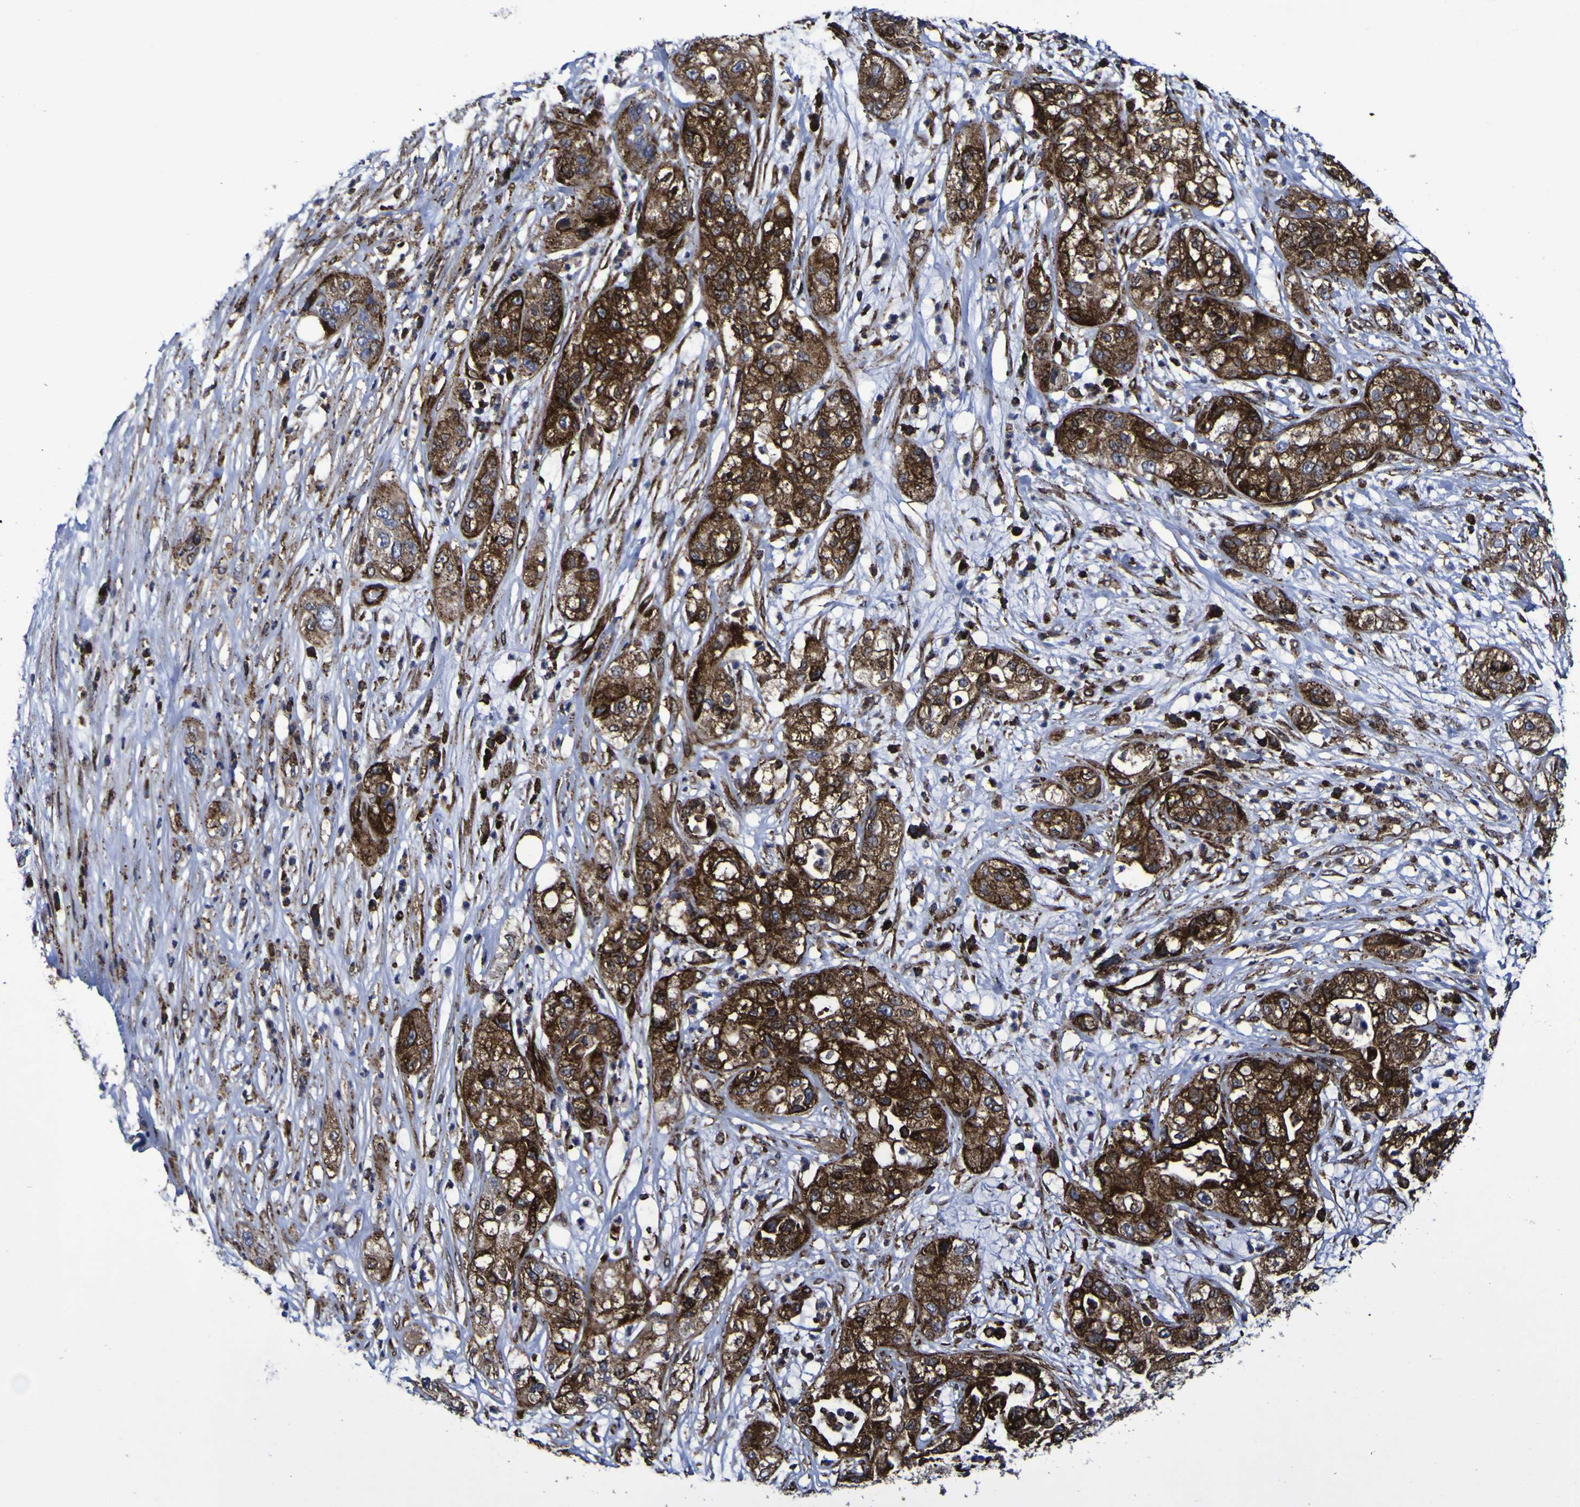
{"staining": {"intensity": "strong", "quantity": ">75%", "location": "cytoplasmic/membranous,nuclear"}, "tissue": "pancreatic cancer", "cell_type": "Tumor cells", "image_type": "cancer", "snomed": [{"axis": "morphology", "description": "Adenocarcinoma, NOS"}, {"axis": "topography", "description": "Pancreas"}], "caption": "Protein expression analysis of adenocarcinoma (pancreatic) demonstrates strong cytoplasmic/membranous and nuclear positivity in approximately >75% of tumor cells.", "gene": "MGLL", "patient": {"sex": "female", "age": 78}}